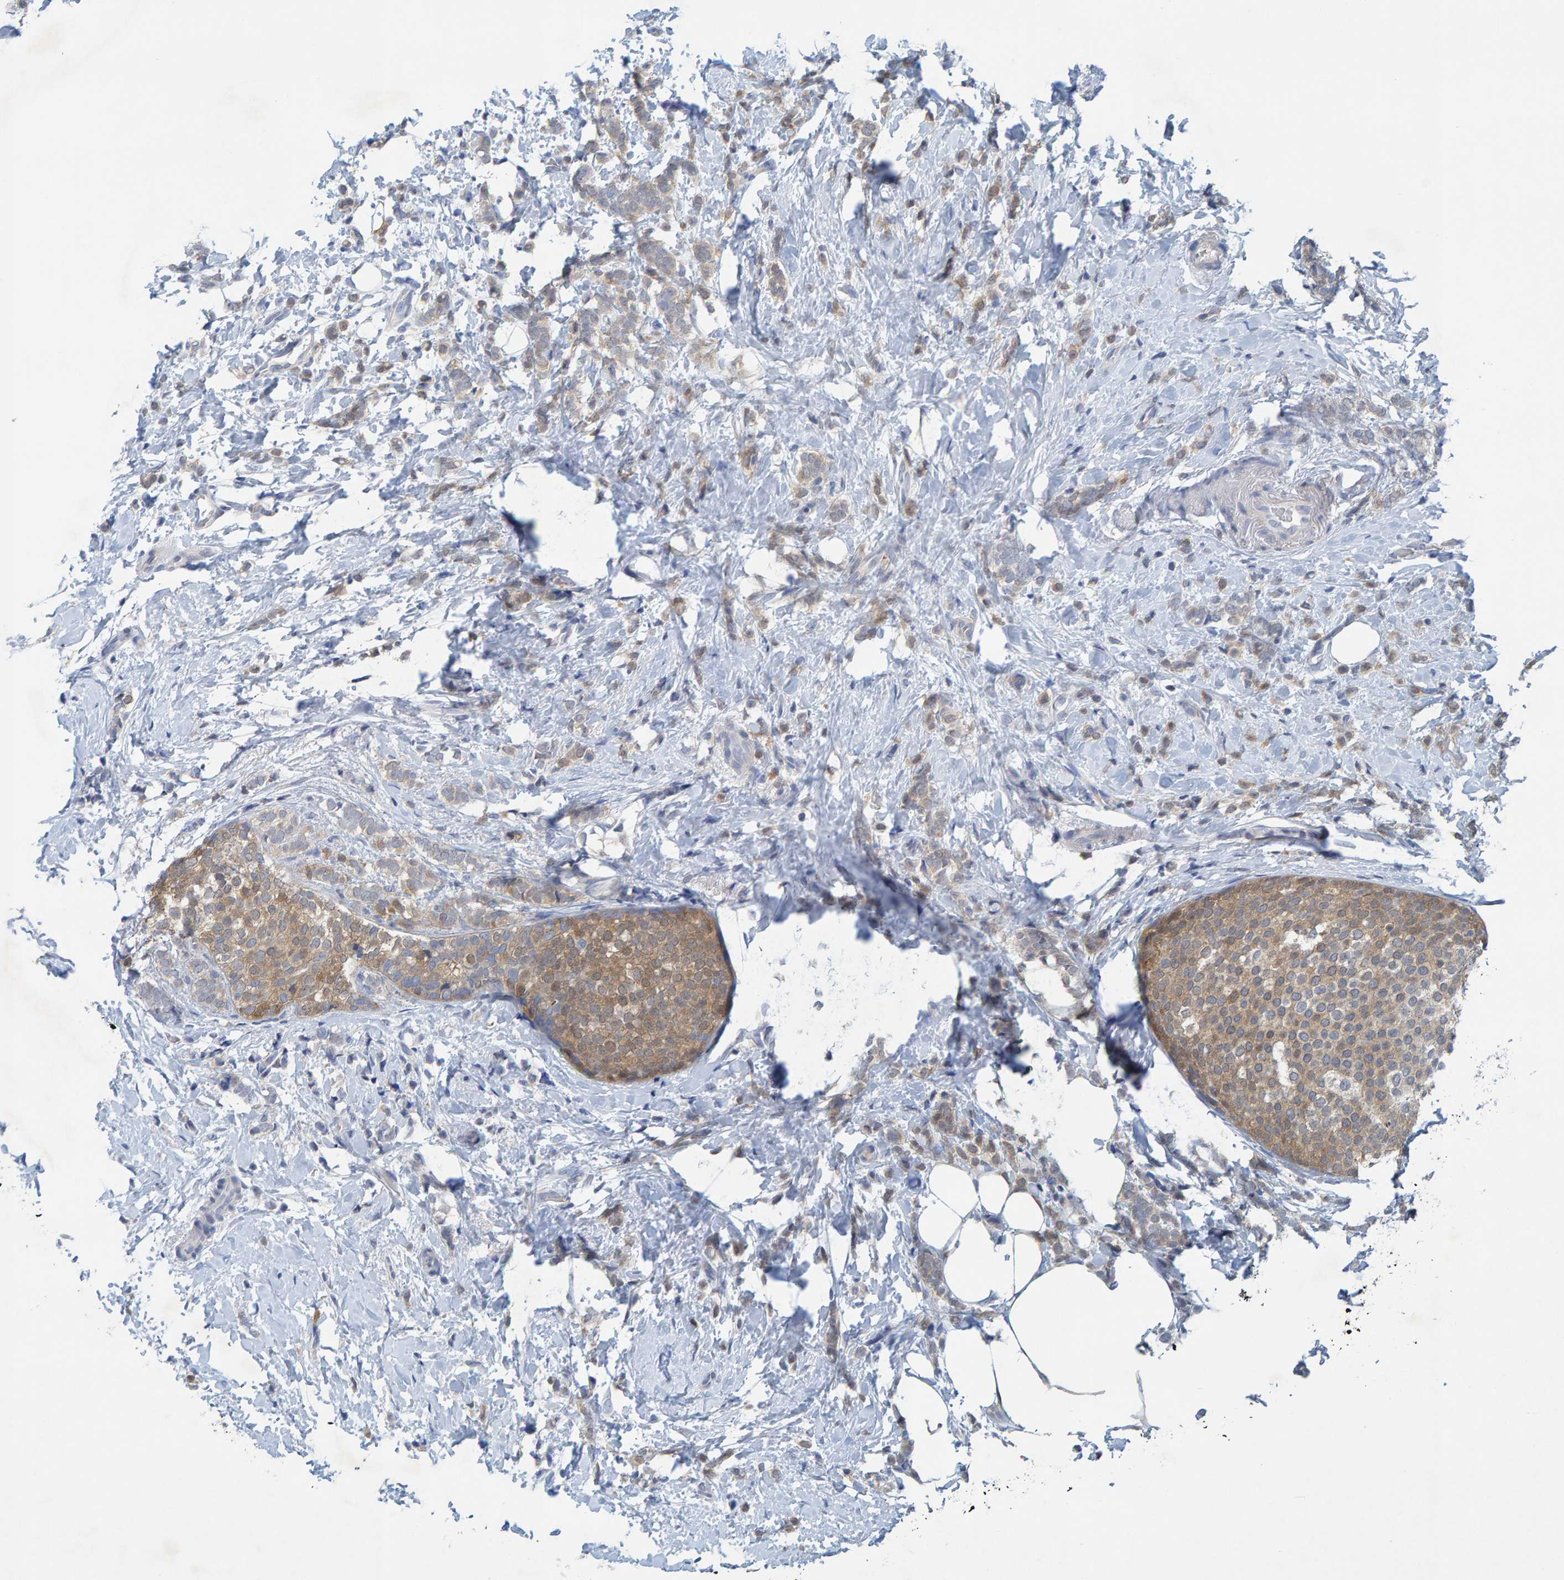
{"staining": {"intensity": "negative", "quantity": "none", "location": "none"}, "tissue": "breast cancer", "cell_type": "Tumor cells", "image_type": "cancer", "snomed": [{"axis": "morphology", "description": "Lobular carcinoma"}, {"axis": "topography", "description": "Breast"}], "caption": "Breast cancer stained for a protein using immunohistochemistry shows no expression tumor cells.", "gene": "ALAD", "patient": {"sex": "female", "age": 50}}